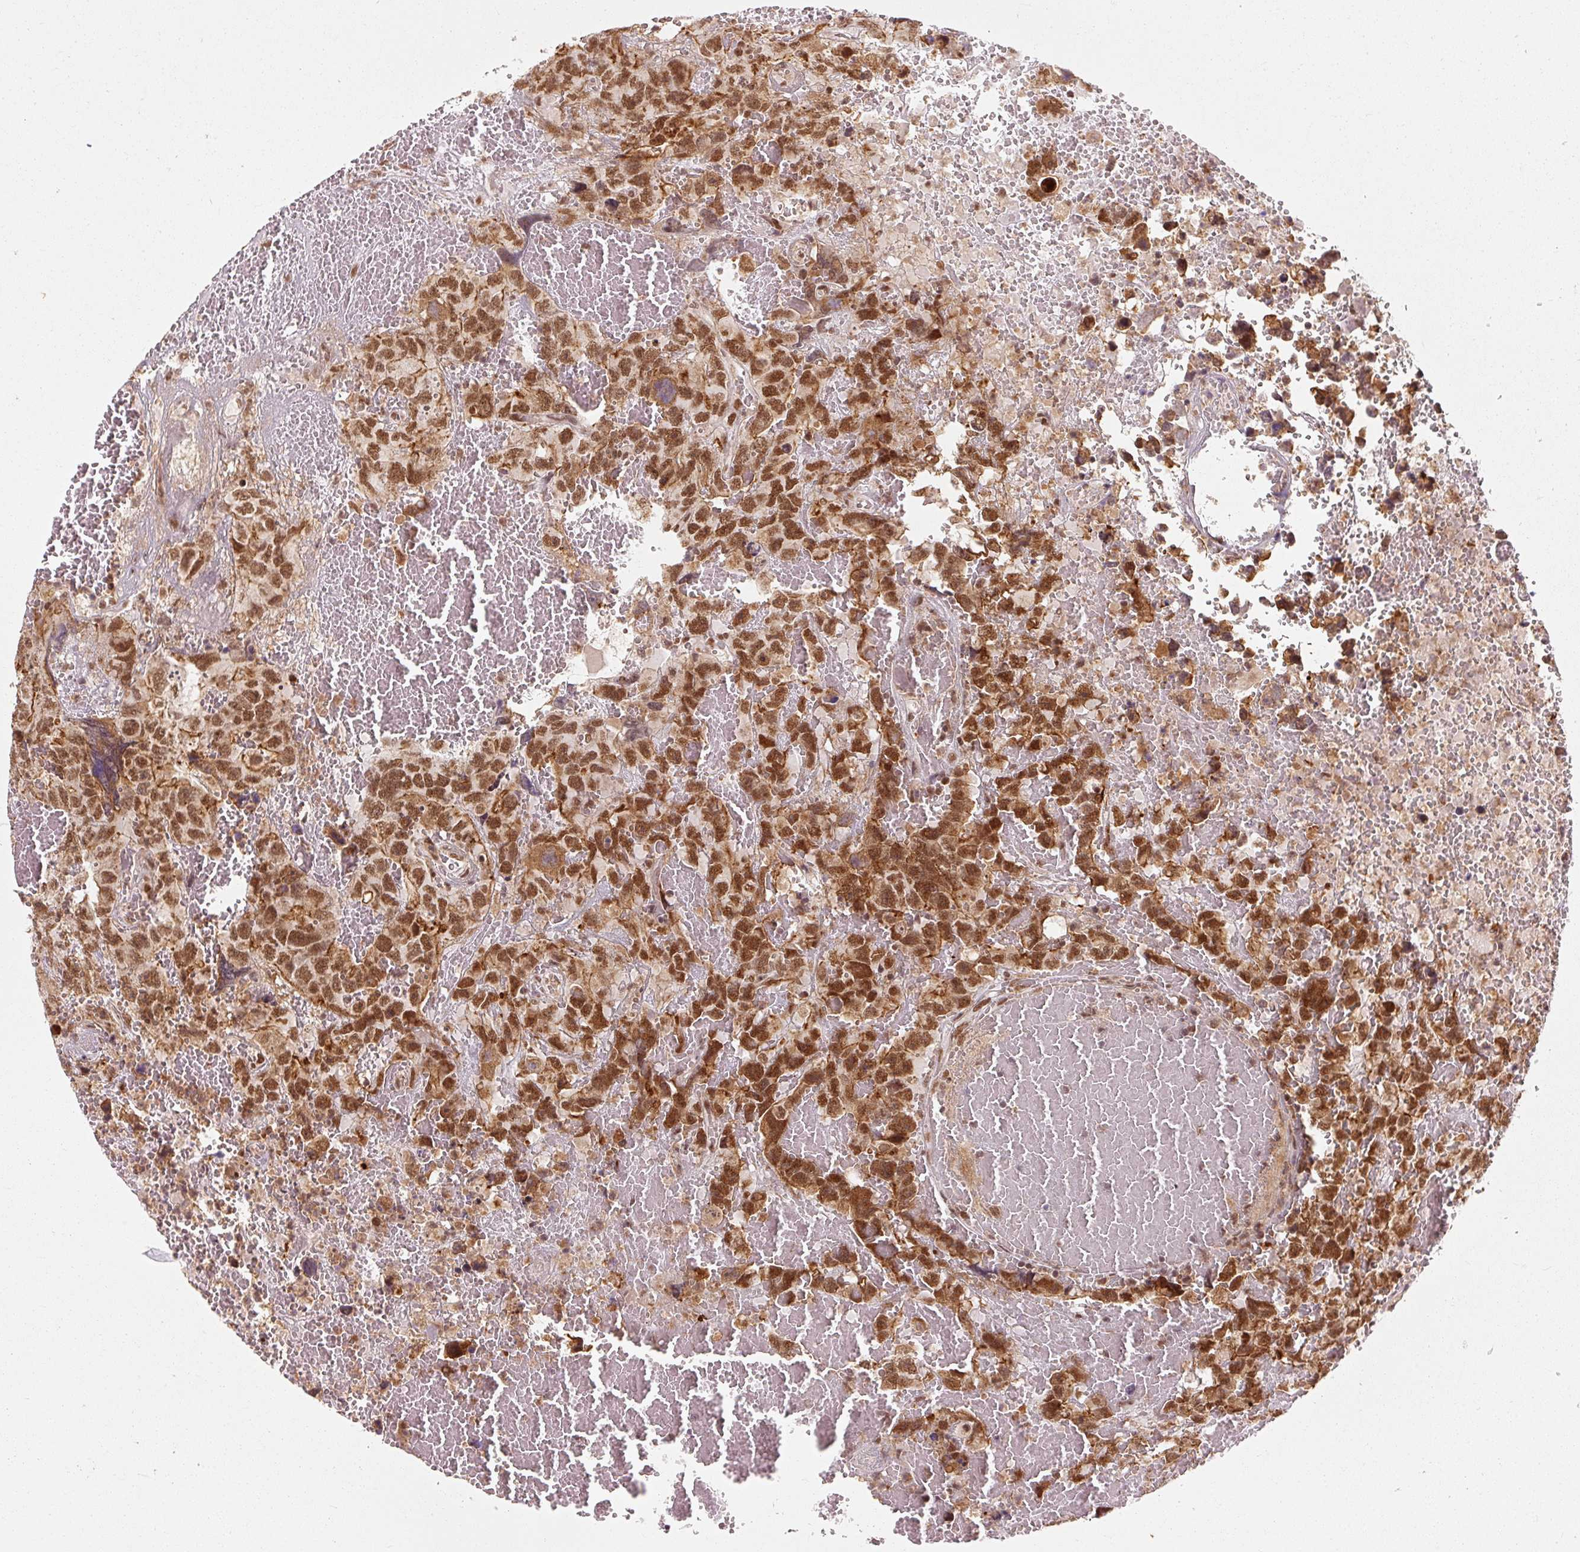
{"staining": {"intensity": "moderate", "quantity": ">75%", "location": "cytoplasmic/membranous,nuclear"}, "tissue": "testis cancer", "cell_type": "Tumor cells", "image_type": "cancer", "snomed": [{"axis": "morphology", "description": "Carcinoma, Embryonal, NOS"}, {"axis": "topography", "description": "Testis"}], "caption": "Testis embryonal carcinoma stained for a protein (brown) shows moderate cytoplasmic/membranous and nuclear positive positivity in approximately >75% of tumor cells.", "gene": "CSTF1", "patient": {"sex": "male", "age": 45}}